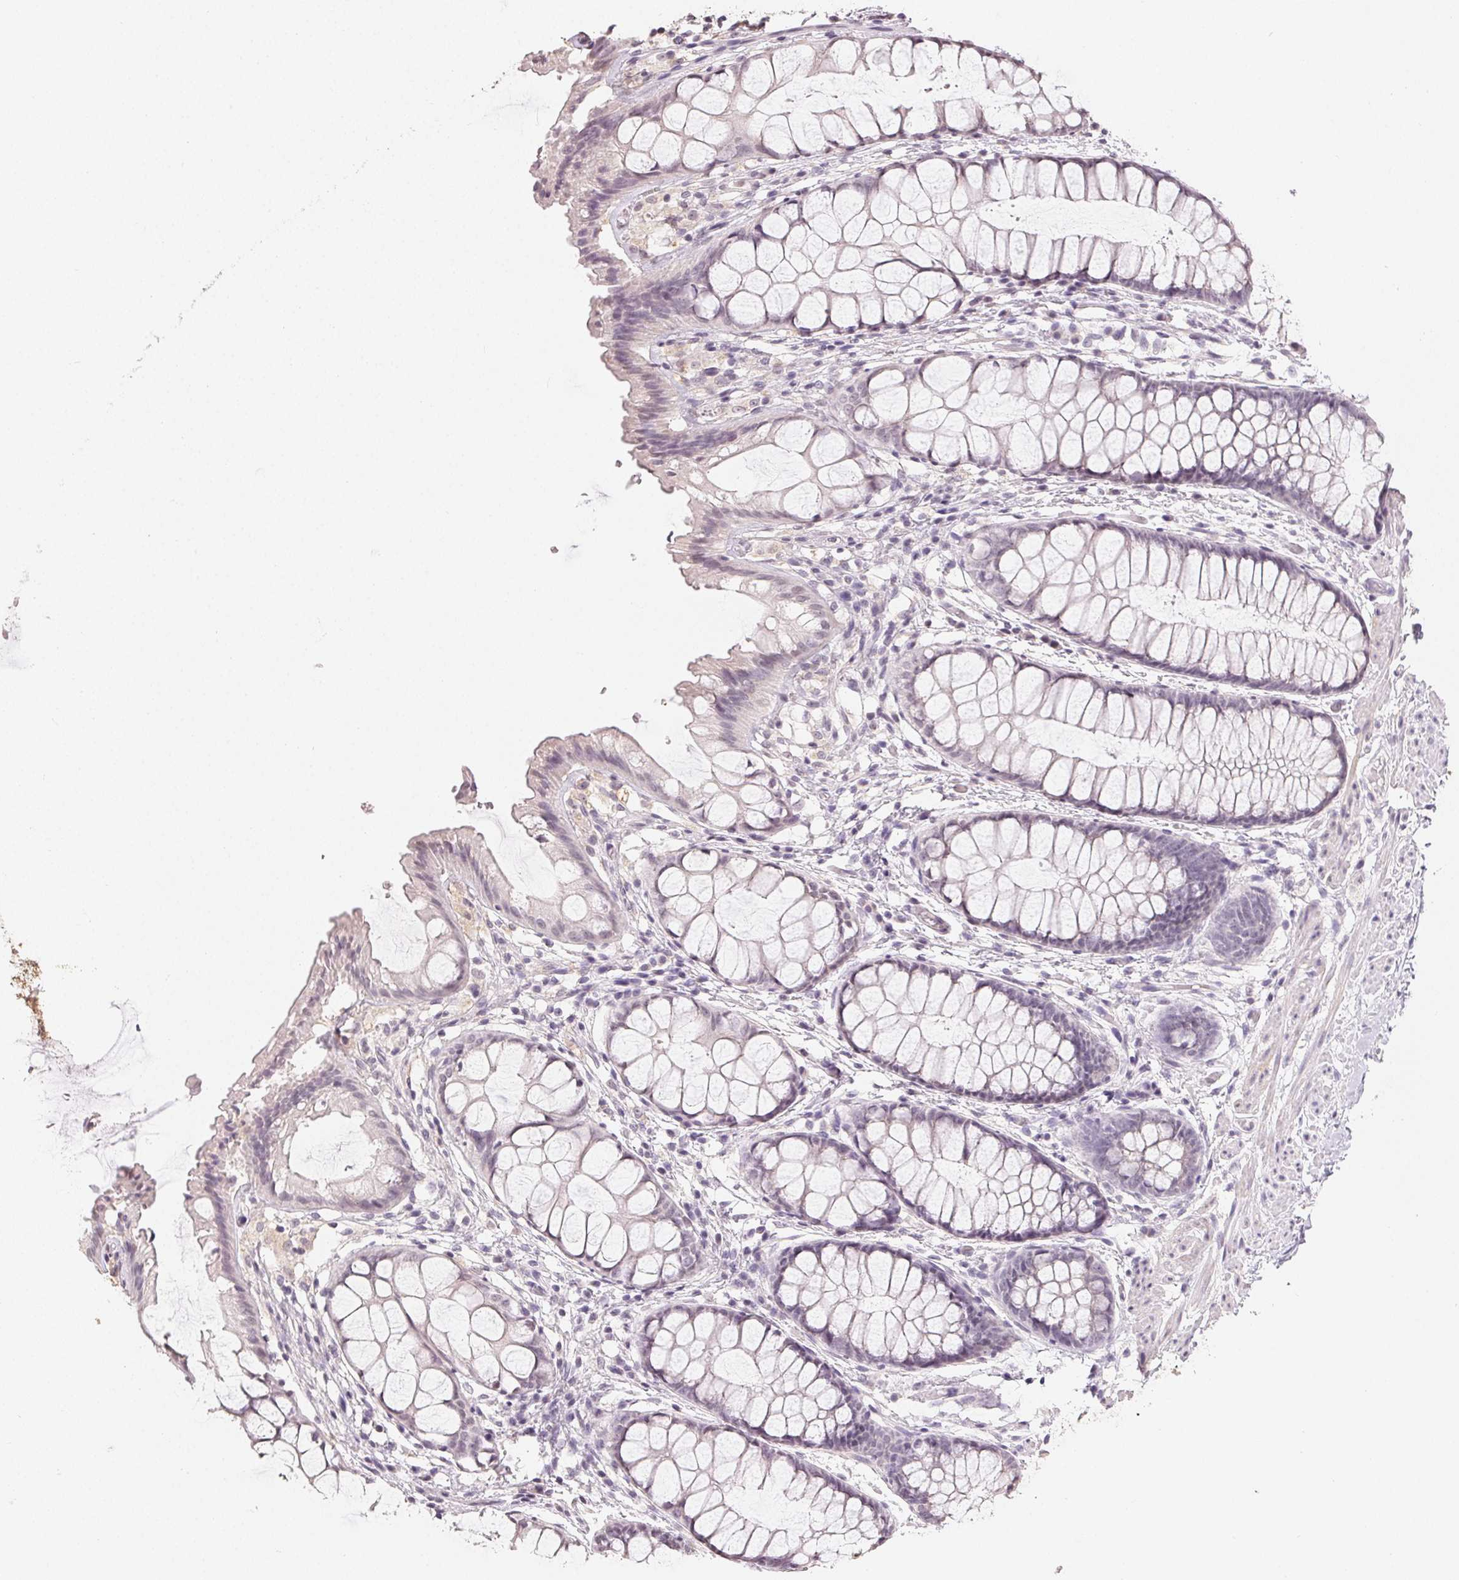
{"staining": {"intensity": "negative", "quantity": "none", "location": "none"}, "tissue": "rectum", "cell_type": "Glandular cells", "image_type": "normal", "snomed": [{"axis": "morphology", "description": "Normal tissue, NOS"}, {"axis": "topography", "description": "Rectum"}], "caption": "Rectum was stained to show a protein in brown. There is no significant positivity in glandular cells. Brightfield microscopy of immunohistochemistry stained with DAB (brown) and hematoxylin (blue), captured at high magnification.", "gene": "TMEM174", "patient": {"sex": "female", "age": 62}}